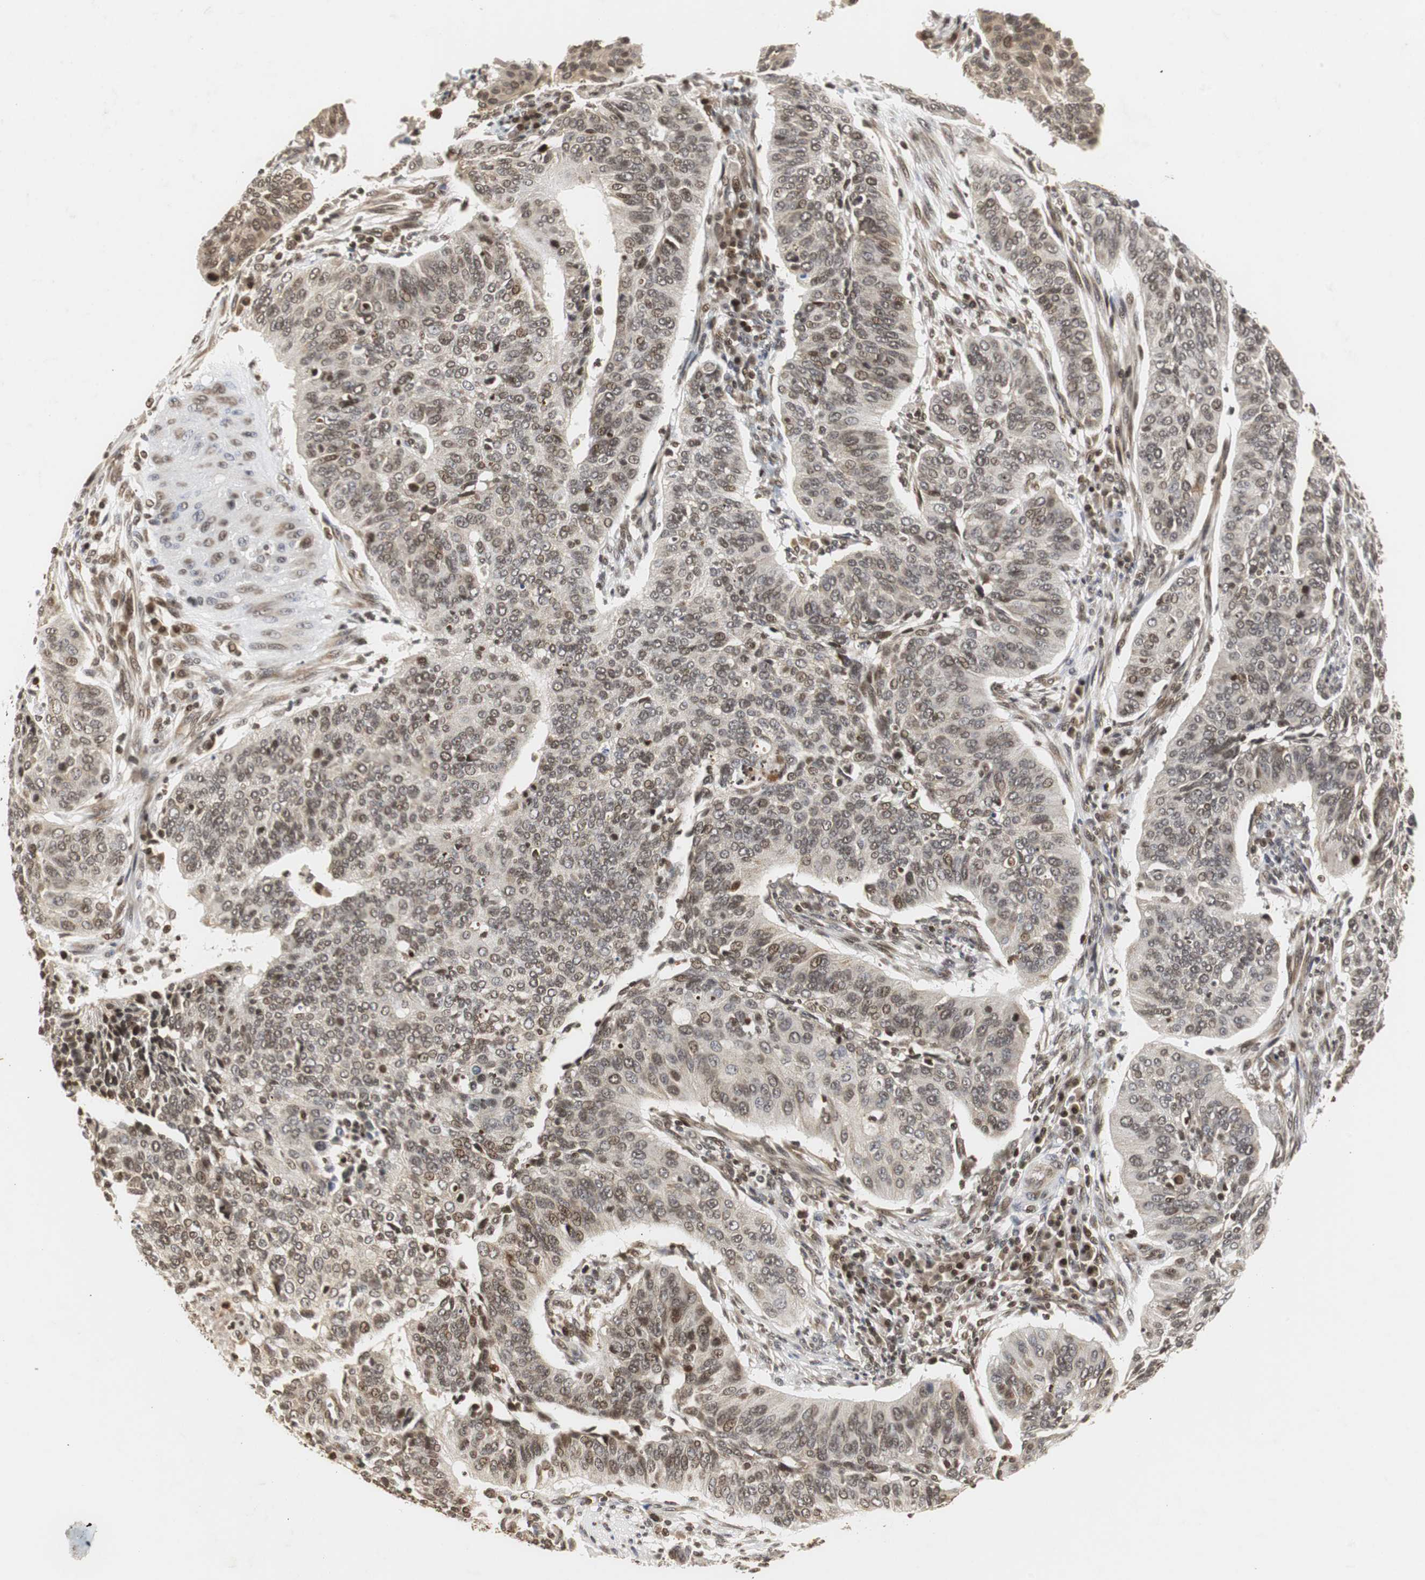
{"staining": {"intensity": "moderate", "quantity": ">75%", "location": "cytoplasmic/membranous,nuclear"}, "tissue": "cervical cancer", "cell_type": "Tumor cells", "image_type": "cancer", "snomed": [{"axis": "morphology", "description": "Squamous cell carcinoma, NOS"}, {"axis": "topography", "description": "Cervix"}], "caption": "Immunohistochemical staining of human squamous cell carcinoma (cervical) shows medium levels of moderate cytoplasmic/membranous and nuclear protein expression in approximately >75% of tumor cells. (IHC, brightfield microscopy, high magnification).", "gene": "ZFC3H1", "patient": {"sex": "female", "age": 39}}